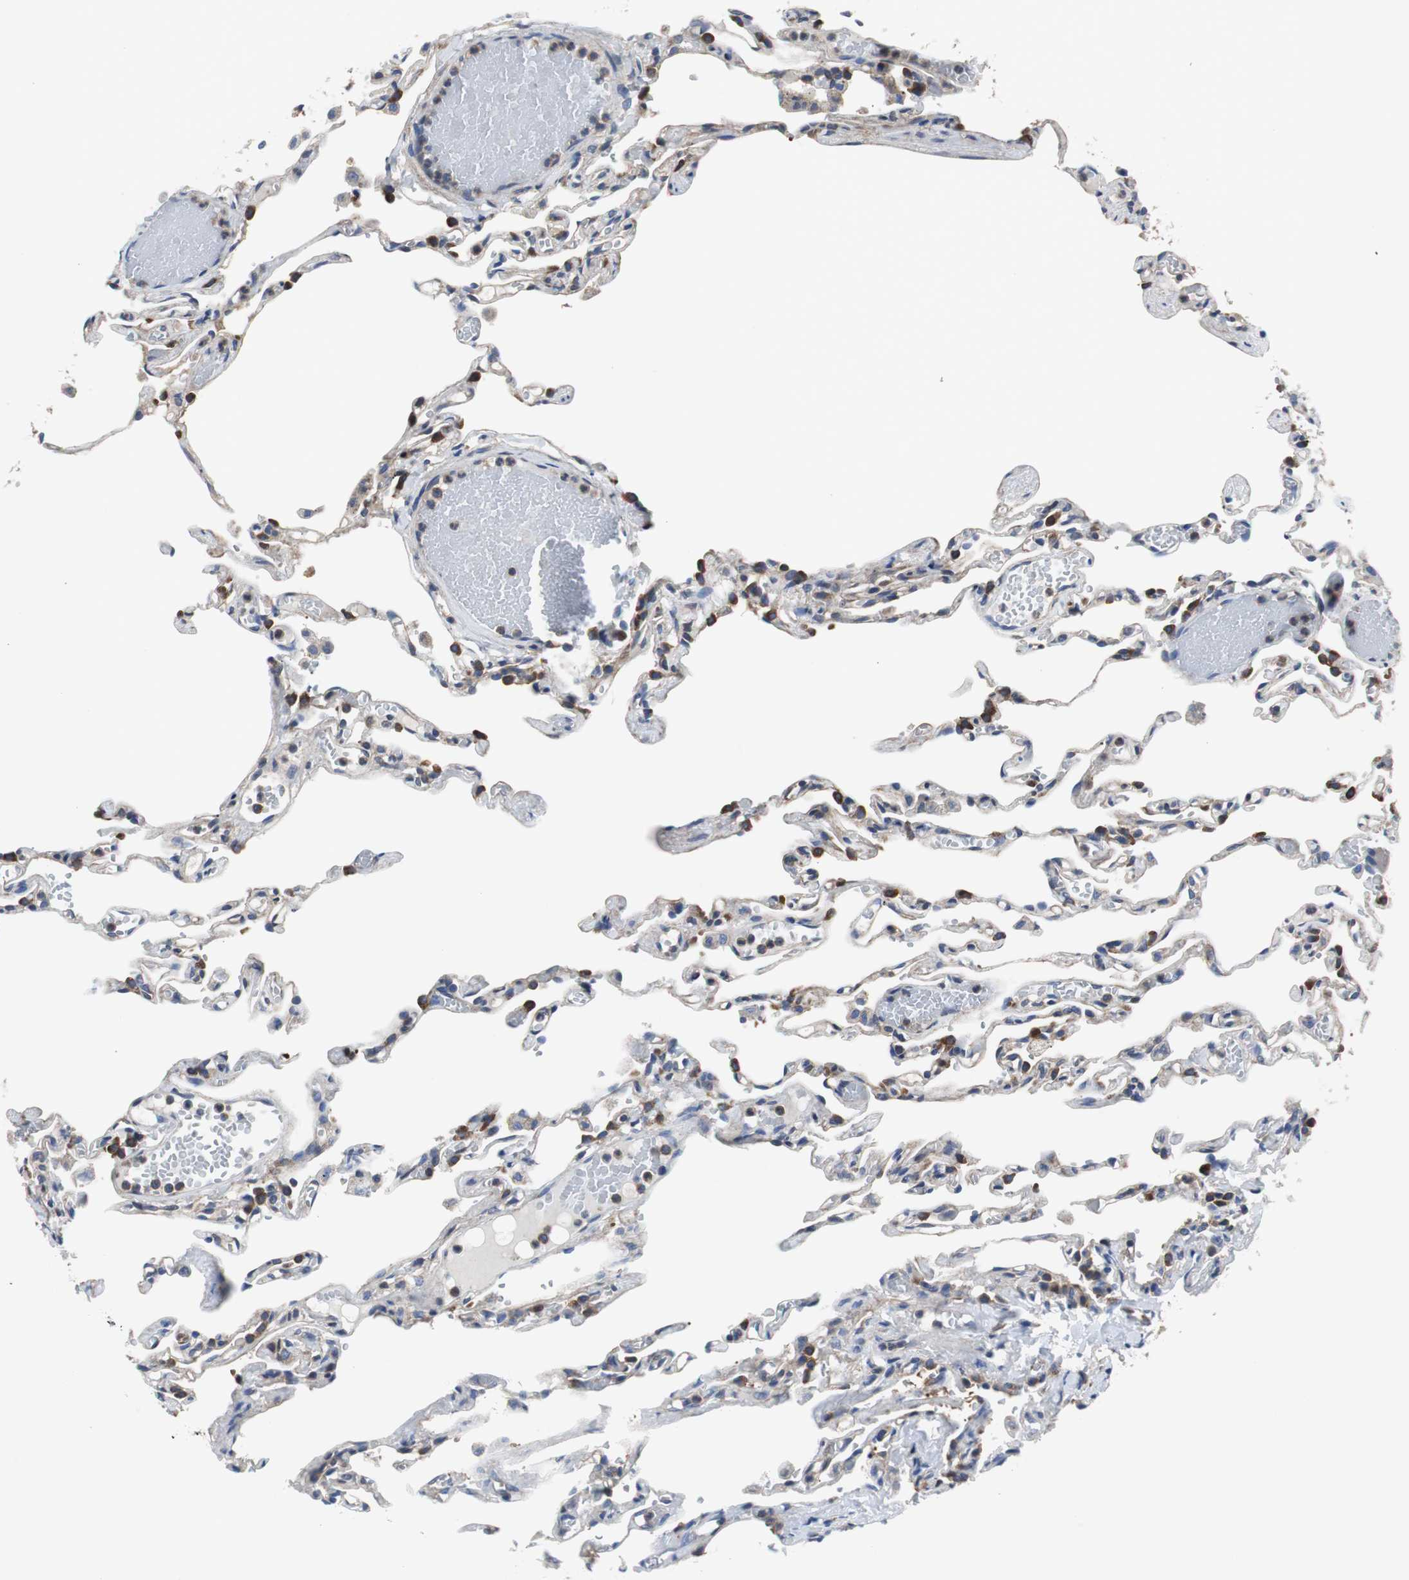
{"staining": {"intensity": "strong", "quantity": ">75%", "location": "cytoplasmic/membranous"}, "tissue": "lung", "cell_type": "Alveolar cells", "image_type": "normal", "snomed": [{"axis": "morphology", "description": "Normal tissue, NOS"}, {"axis": "topography", "description": "Lung"}], "caption": "Alveolar cells display high levels of strong cytoplasmic/membranous positivity in approximately >75% of cells in normal human lung. The staining is performed using DAB brown chromogen to label protein expression. The nuclei are counter-stained blue using hematoxylin.", "gene": "BRAF", "patient": {"sex": "male", "age": 21}}